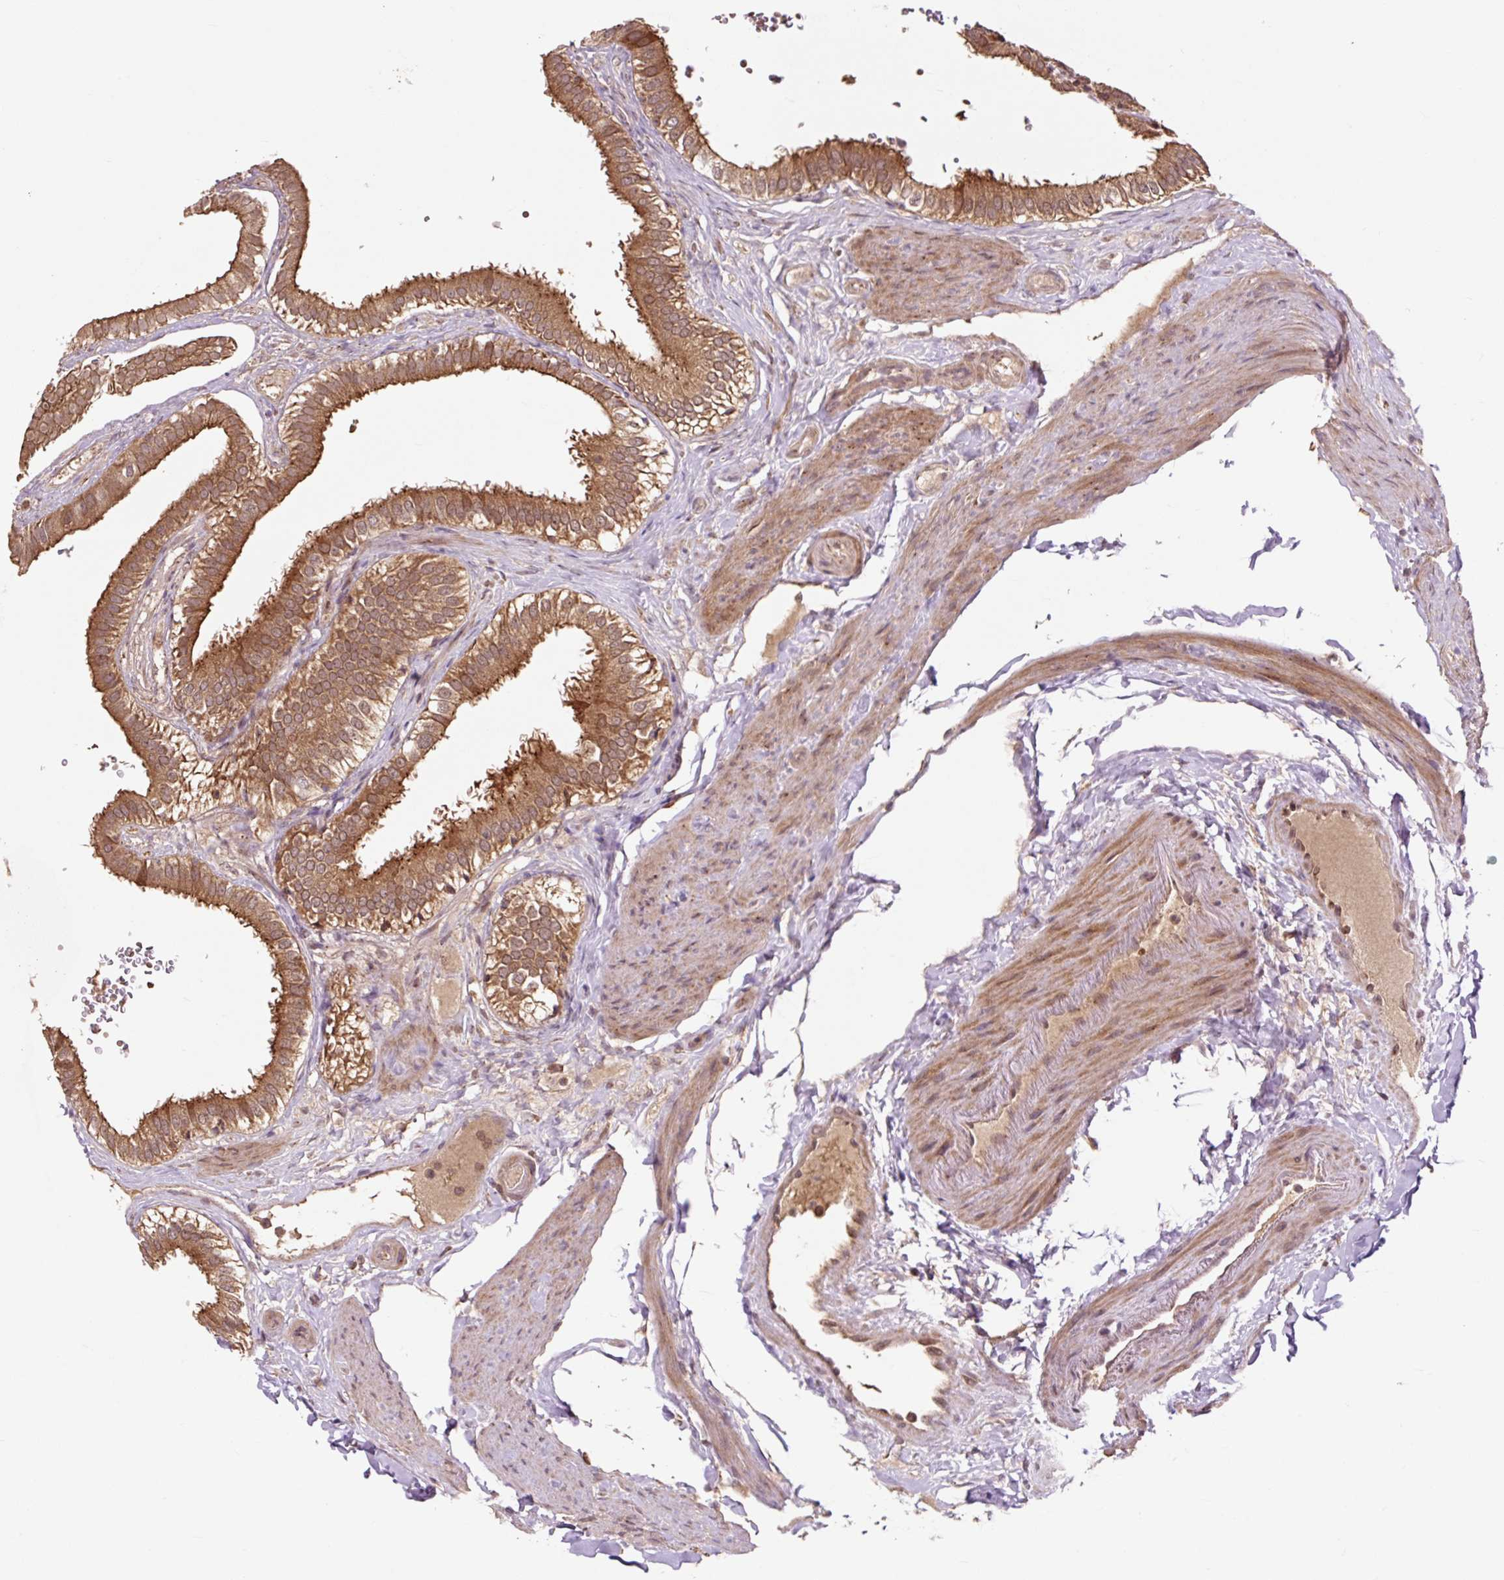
{"staining": {"intensity": "strong", "quantity": ">75%", "location": "cytoplasmic/membranous"}, "tissue": "gallbladder", "cell_type": "Glandular cells", "image_type": "normal", "snomed": [{"axis": "morphology", "description": "Normal tissue, NOS"}, {"axis": "topography", "description": "Gallbladder"}], "caption": "Immunohistochemistry (IHC) histopathology image of normal gallbladder: gallbladder stained using immunohistochemistry shows high levels of strong protein expression localized specifically in the cytoplasmic/membranous of glandular cells, appearing as a cytoplasmic/membranous brown color.", "gene": "MMS19", "patient": {"sex": "female", "age": 61}}